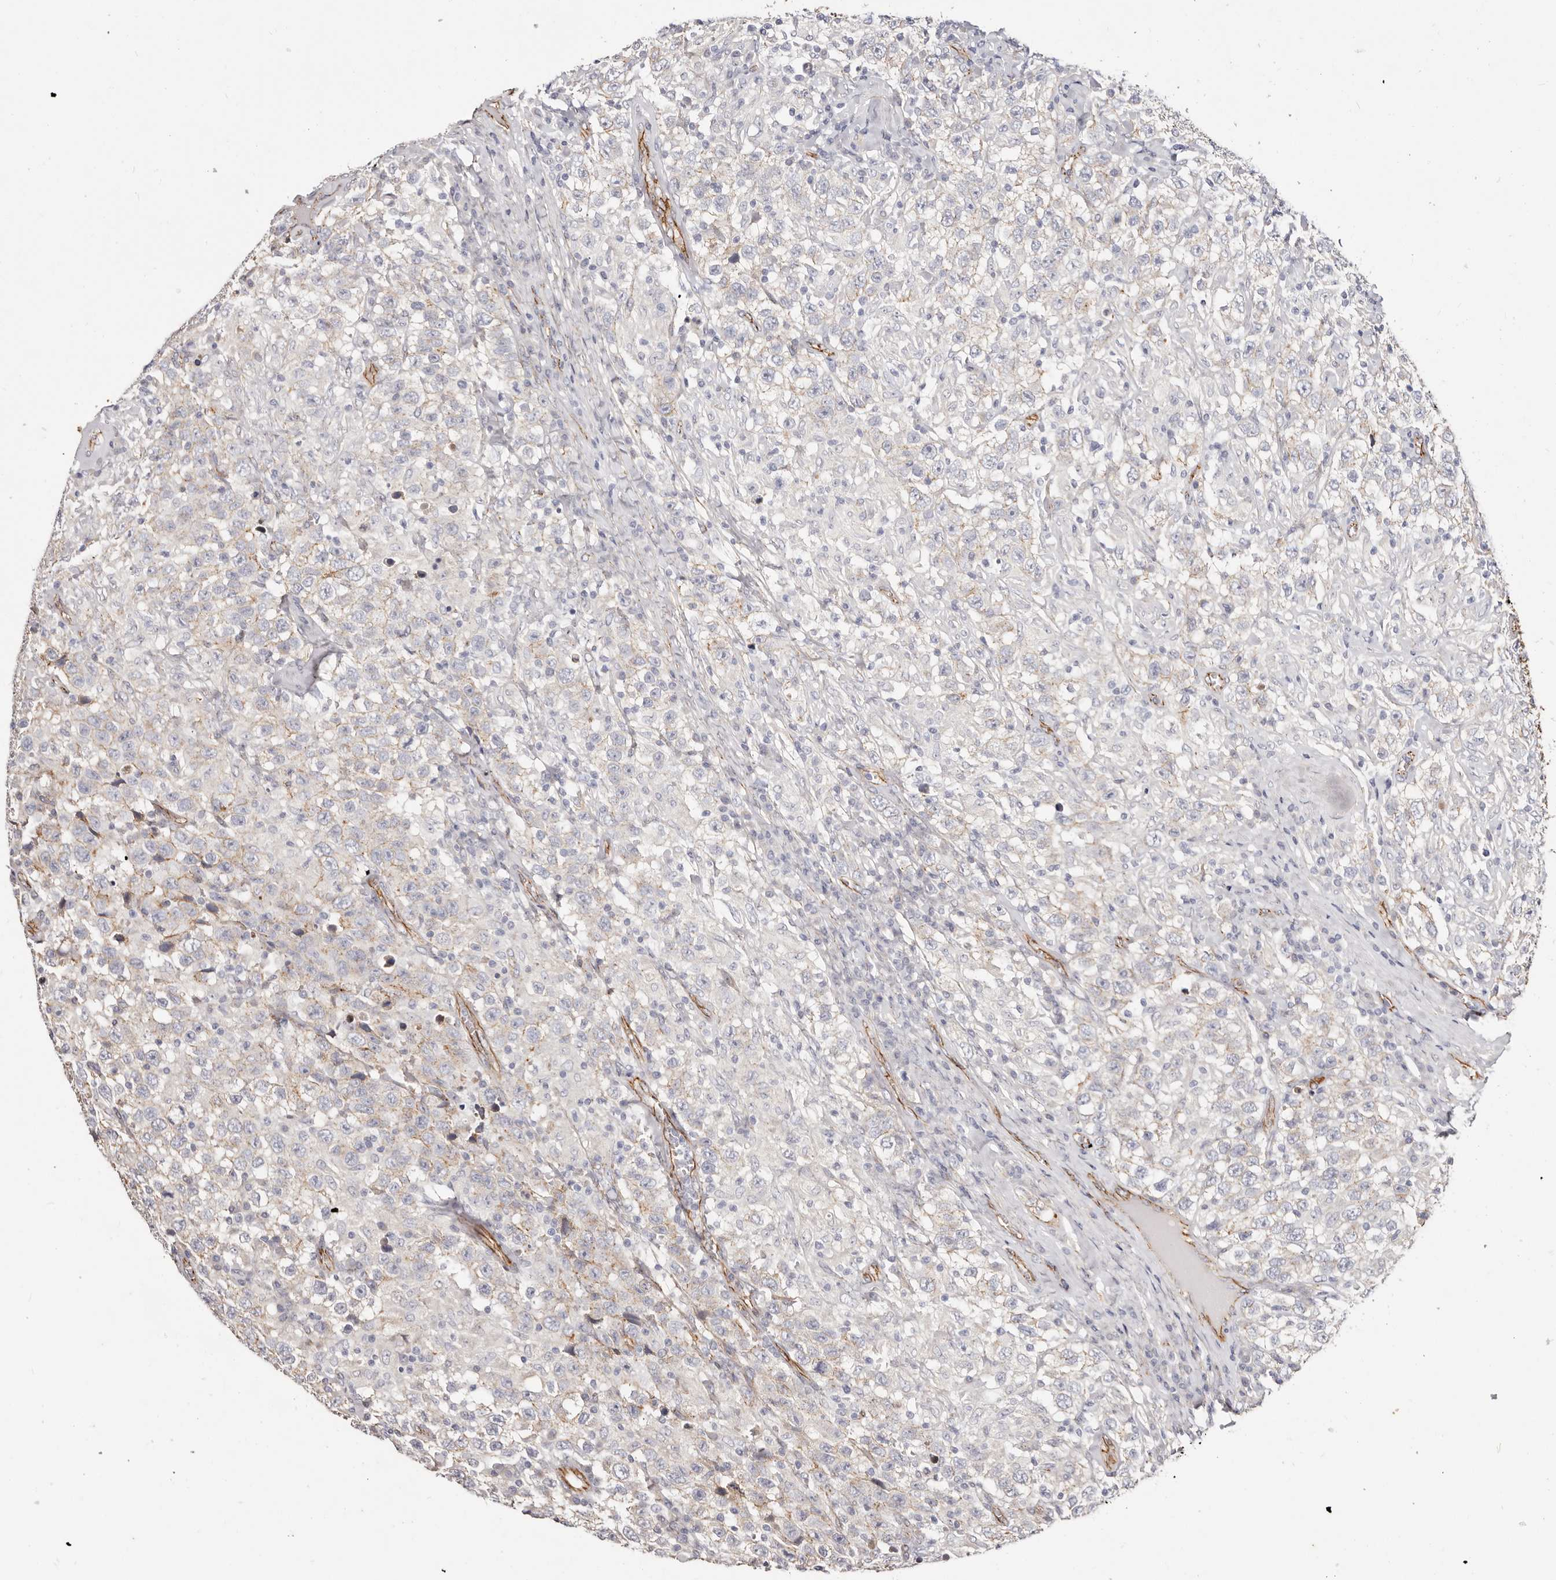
{"staining": {"intensity": "weak", "quantity": "25%-75%", "location": "cytoplasmic/membranous"}, "tissue": "testis cancer", "cell_type": "Tumor cells", "image_type": "cancer", "snomed": [{"axis": "morphology", "description": "Seminoma, NOS"}, {"axis": "topography", "description": "Testis"}], "caption": "DAB immunohistochemical staining of seminoma (testis) shows weak cytoplasmic/membranous protein expression in about 25%-75% of tumor cells.", "gene": "CTNNB1", "patient": {"sex": "male", "age": 41}}